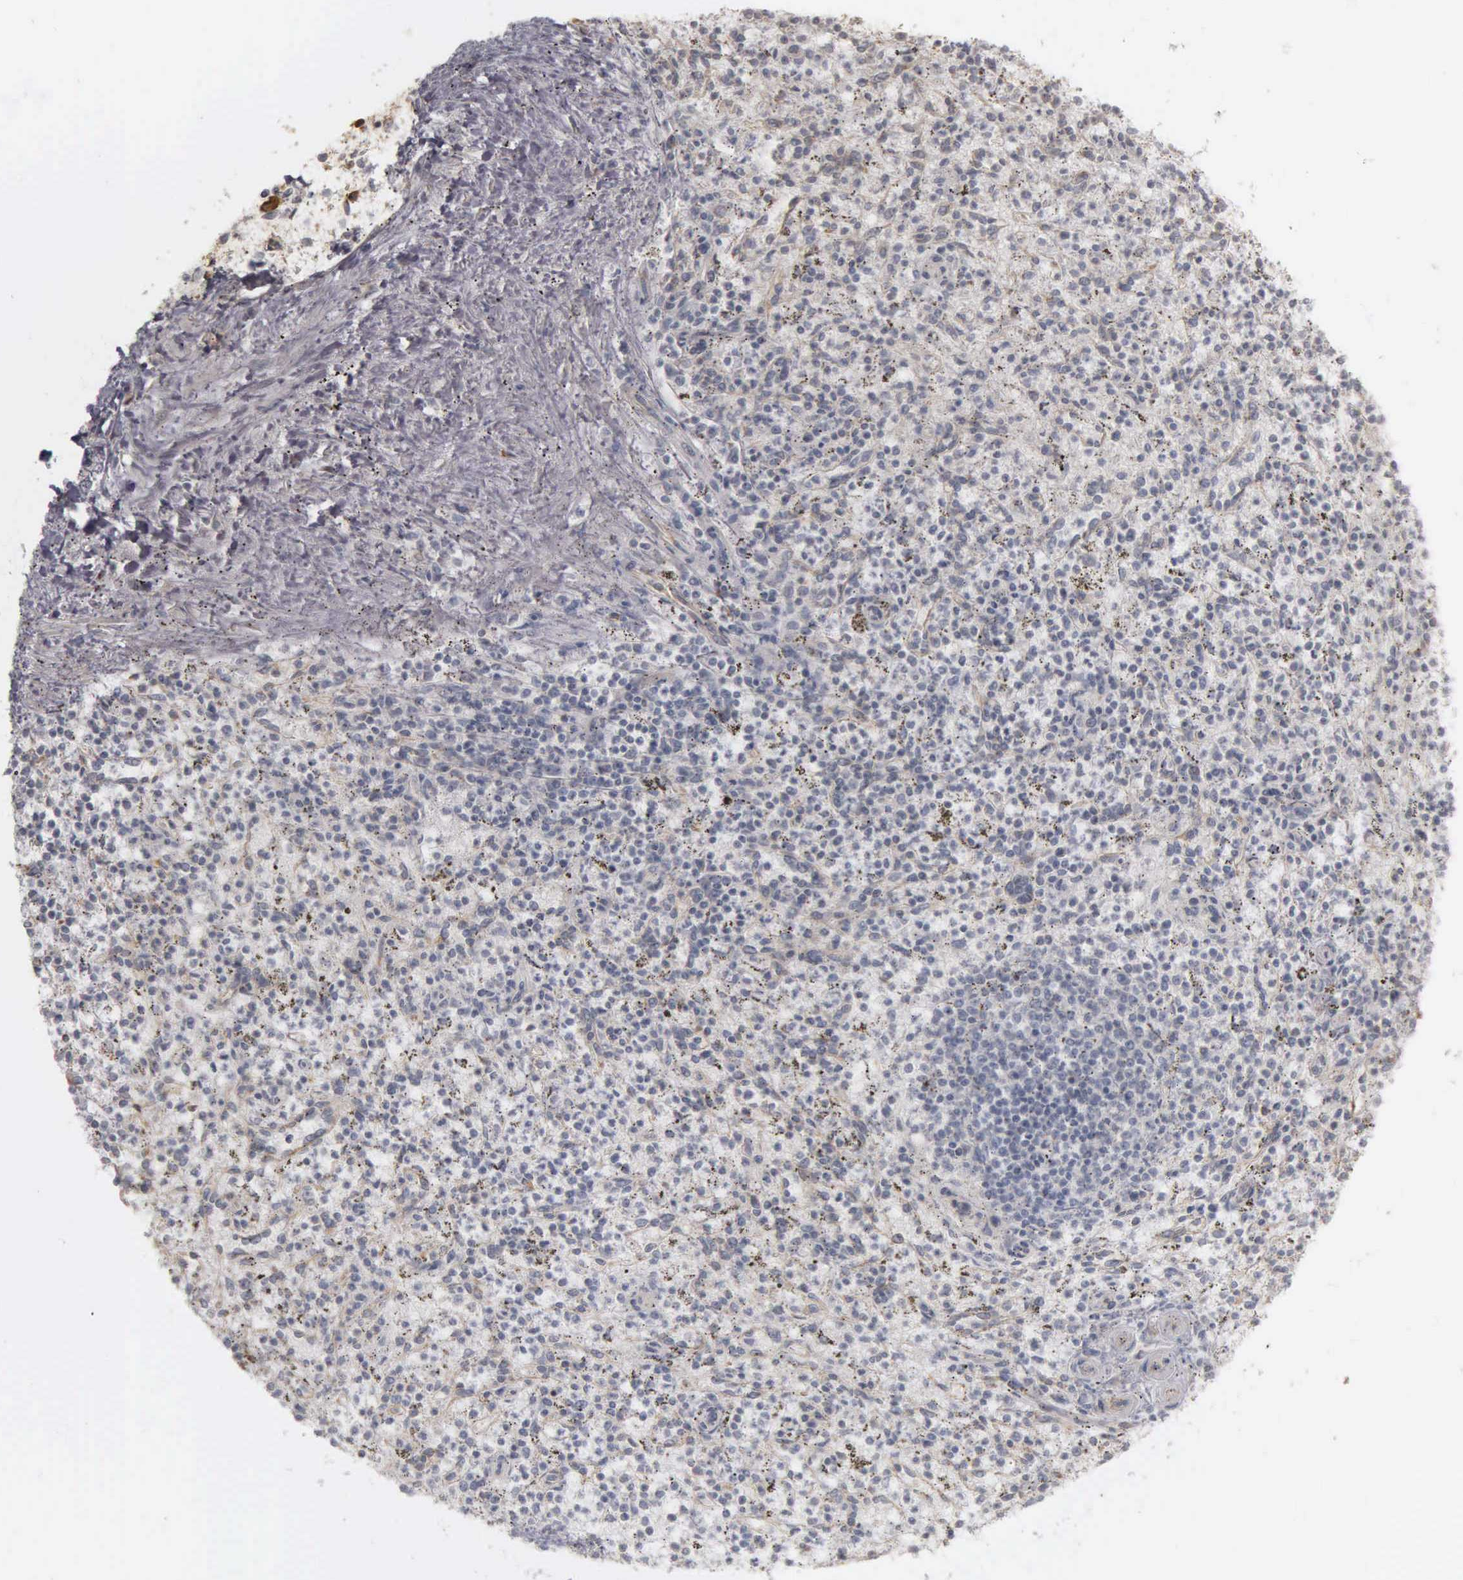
{"staining": {"intensity": "strong", "quantity": "25%-75%", "location": "cytoplasmic/membranous"}, "tissue": "spleen", "cell_type": "Cells in red pulp", "image_type": "normal", "snomed": [{"axis": "morphology", "description": "Normal tissue, NOS"}, {"axis": "topography", "description": "Spleen"}], "caption": "Strong cytoplasmic/membranous staining for a protein is appreciated in about 25%-75% of cells in red pulp of benign spleen using immunohistochemistry.", "gene": "CD99", "patient": {"sex": "male", "age": 72}}